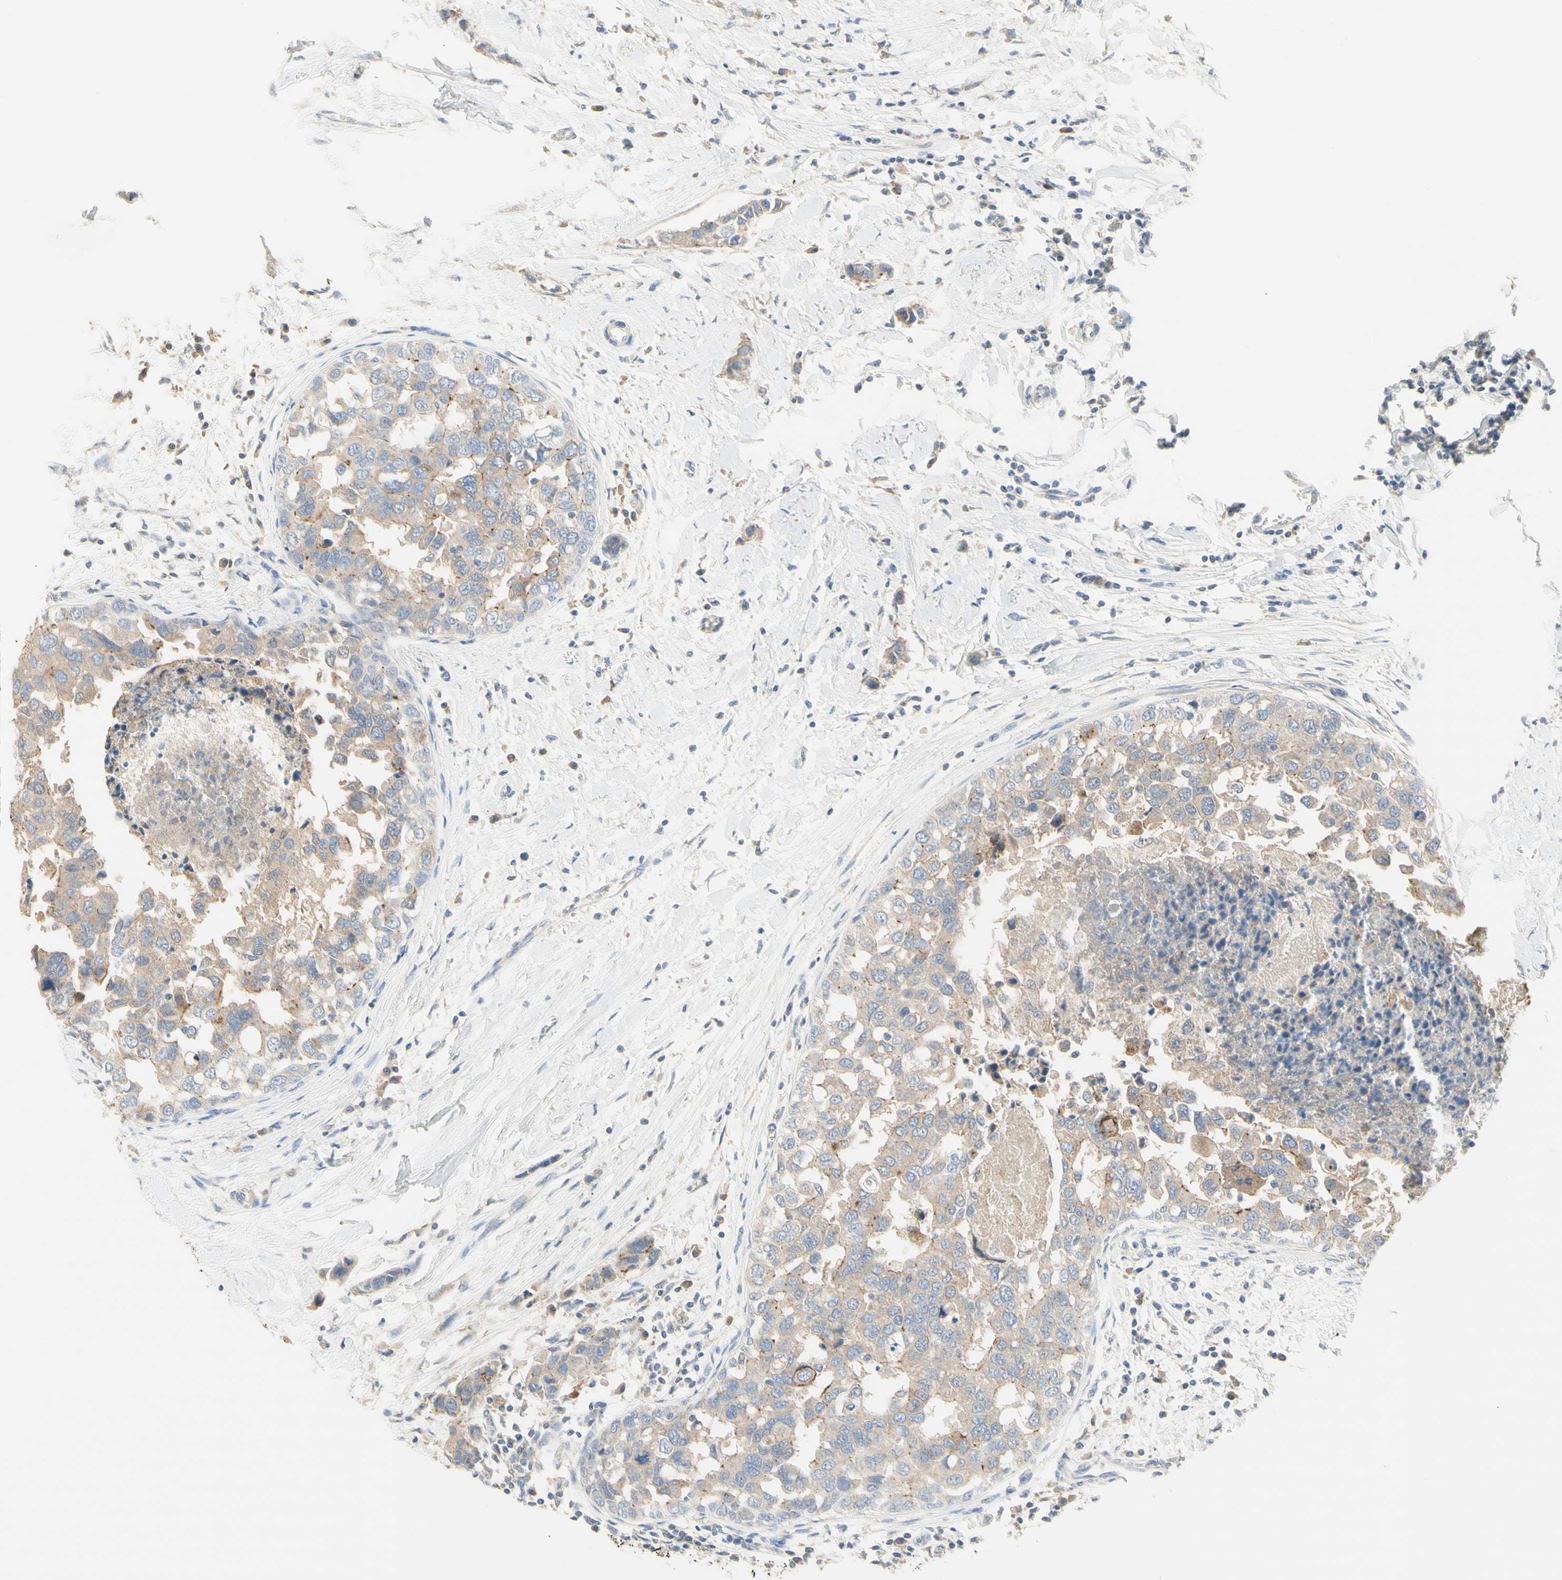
{"staining": {"intensity": "weak", "quantity": ">75%", "location": "cytoplasmic/membranous"}, "tissue": "breast cancer", "cell_type": "Tumor cells", "image_type": "cancer", "snomed": [{"axis": "morphology", "description": "Normal tissue, NOS"}, {"axis": "morphology", "description": "Duct carcinoma"}, {"axis": "topography", "description": "Breast"}], "caption": "This histopathology image shows immunohistochemistry (IHC) staining of human infiltrating ductal carcinoma (breast), with low weak cytoplasmic/membranous positivity in about >75% of tumor cells.", "gene": "NECTIN4", "patient": {"sex": "female", "age": 50}}